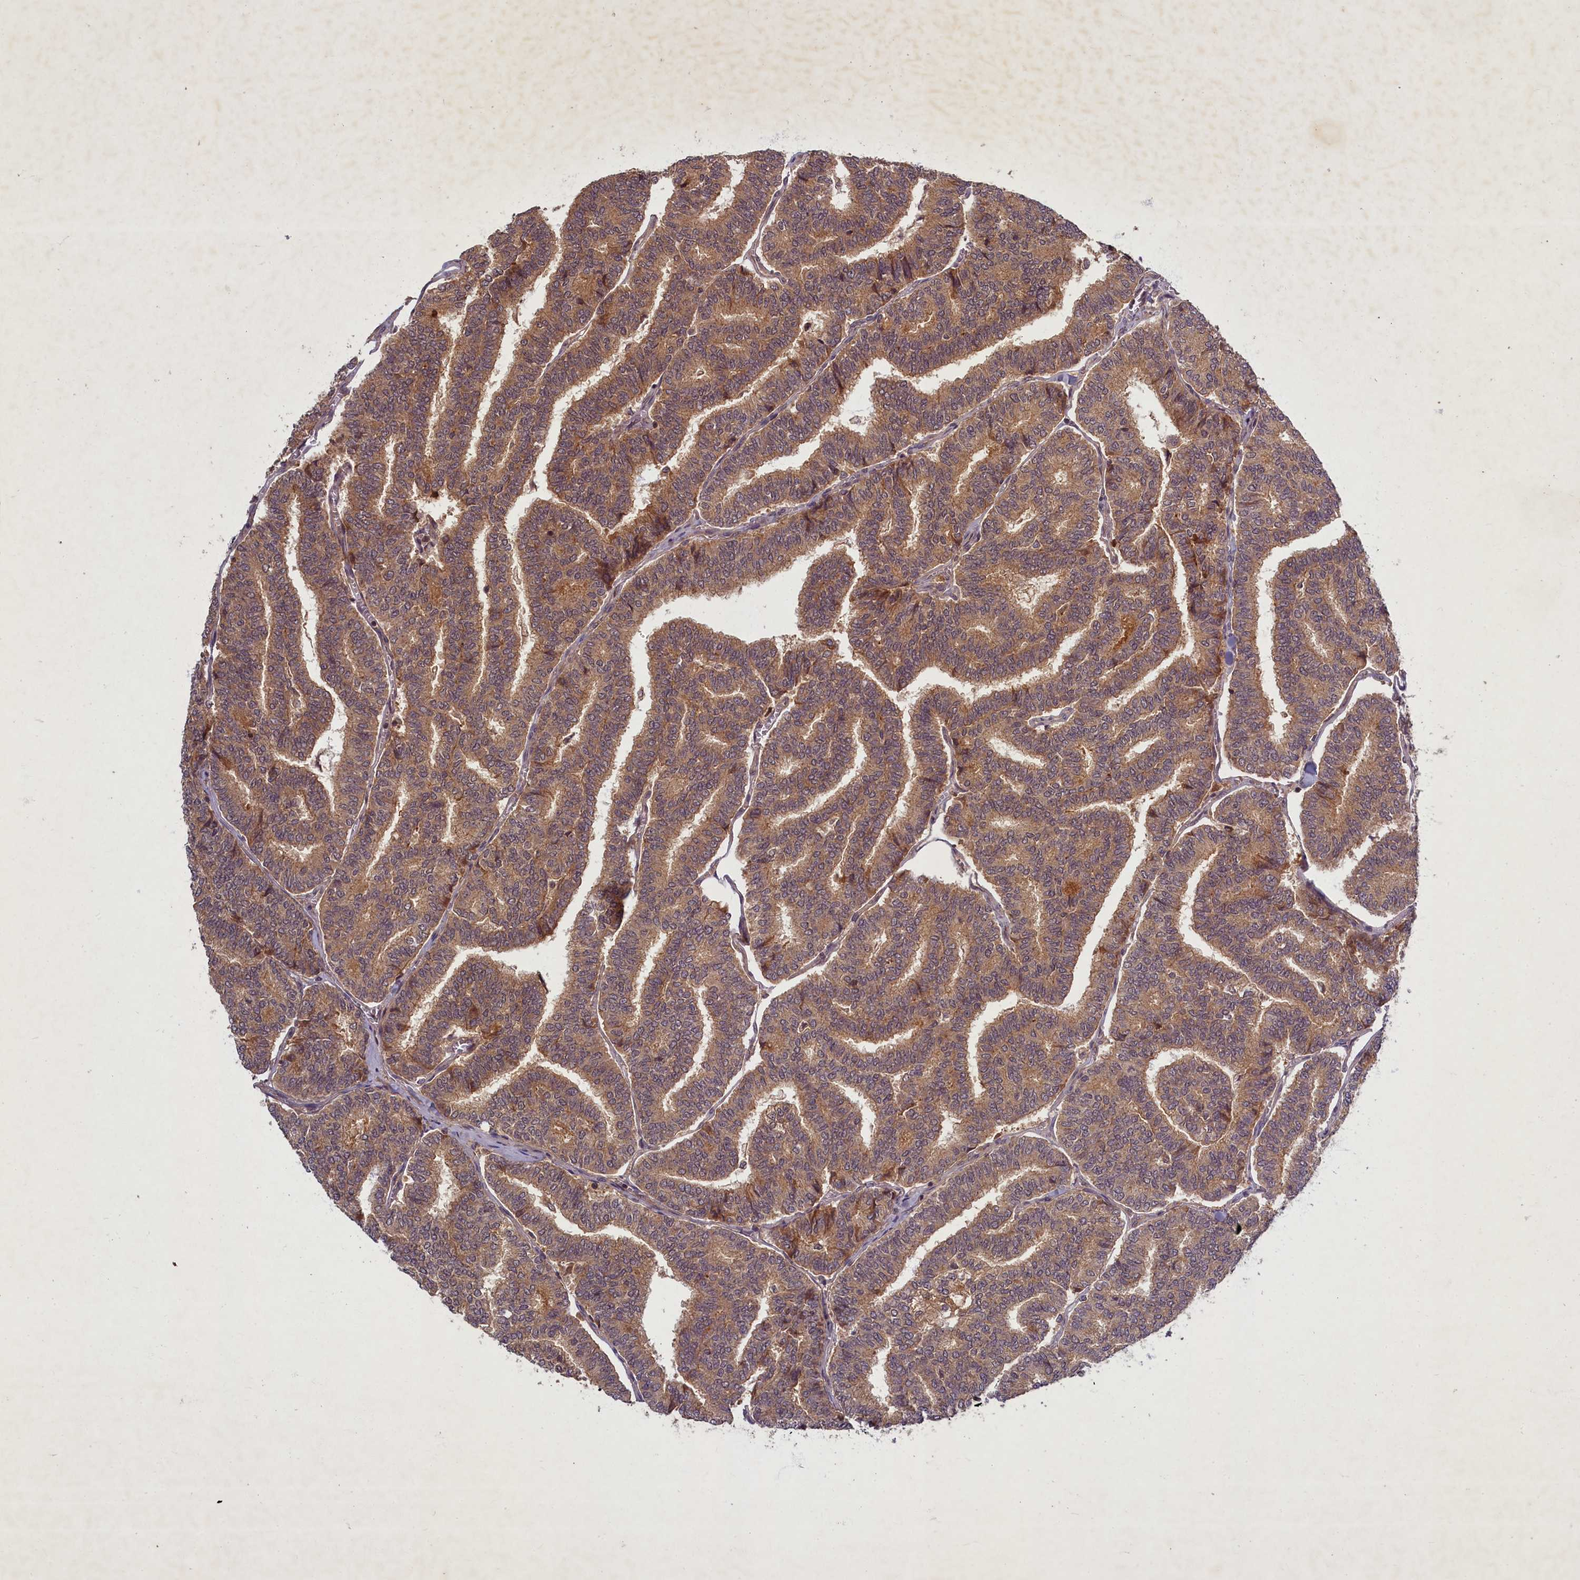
{"staining": {"intensity": "moderate", "quantity": ">75%", "location": "cytoplasmic/membranous"}, "tissue": "thyroid cancer", "cell_type": "Tumor cells", "image_type": "cancer", "snomed": [{"axis": "morphology", "description": "Papillary adenocarcinoma, NOS"}, {"axis": "topography", "description": "Thyroid gland"}], "caption": "This micrograph displays papillary adenocarcinoma (thyroid) stained with IHC to label a protein in brown. The cytoplasmic/membranous of tumor cells show moderate positivity for the protein. Nuclei are counter-stained blue.", "gene": "BICD1", "patient": {"sex": "female", "age": 35}}